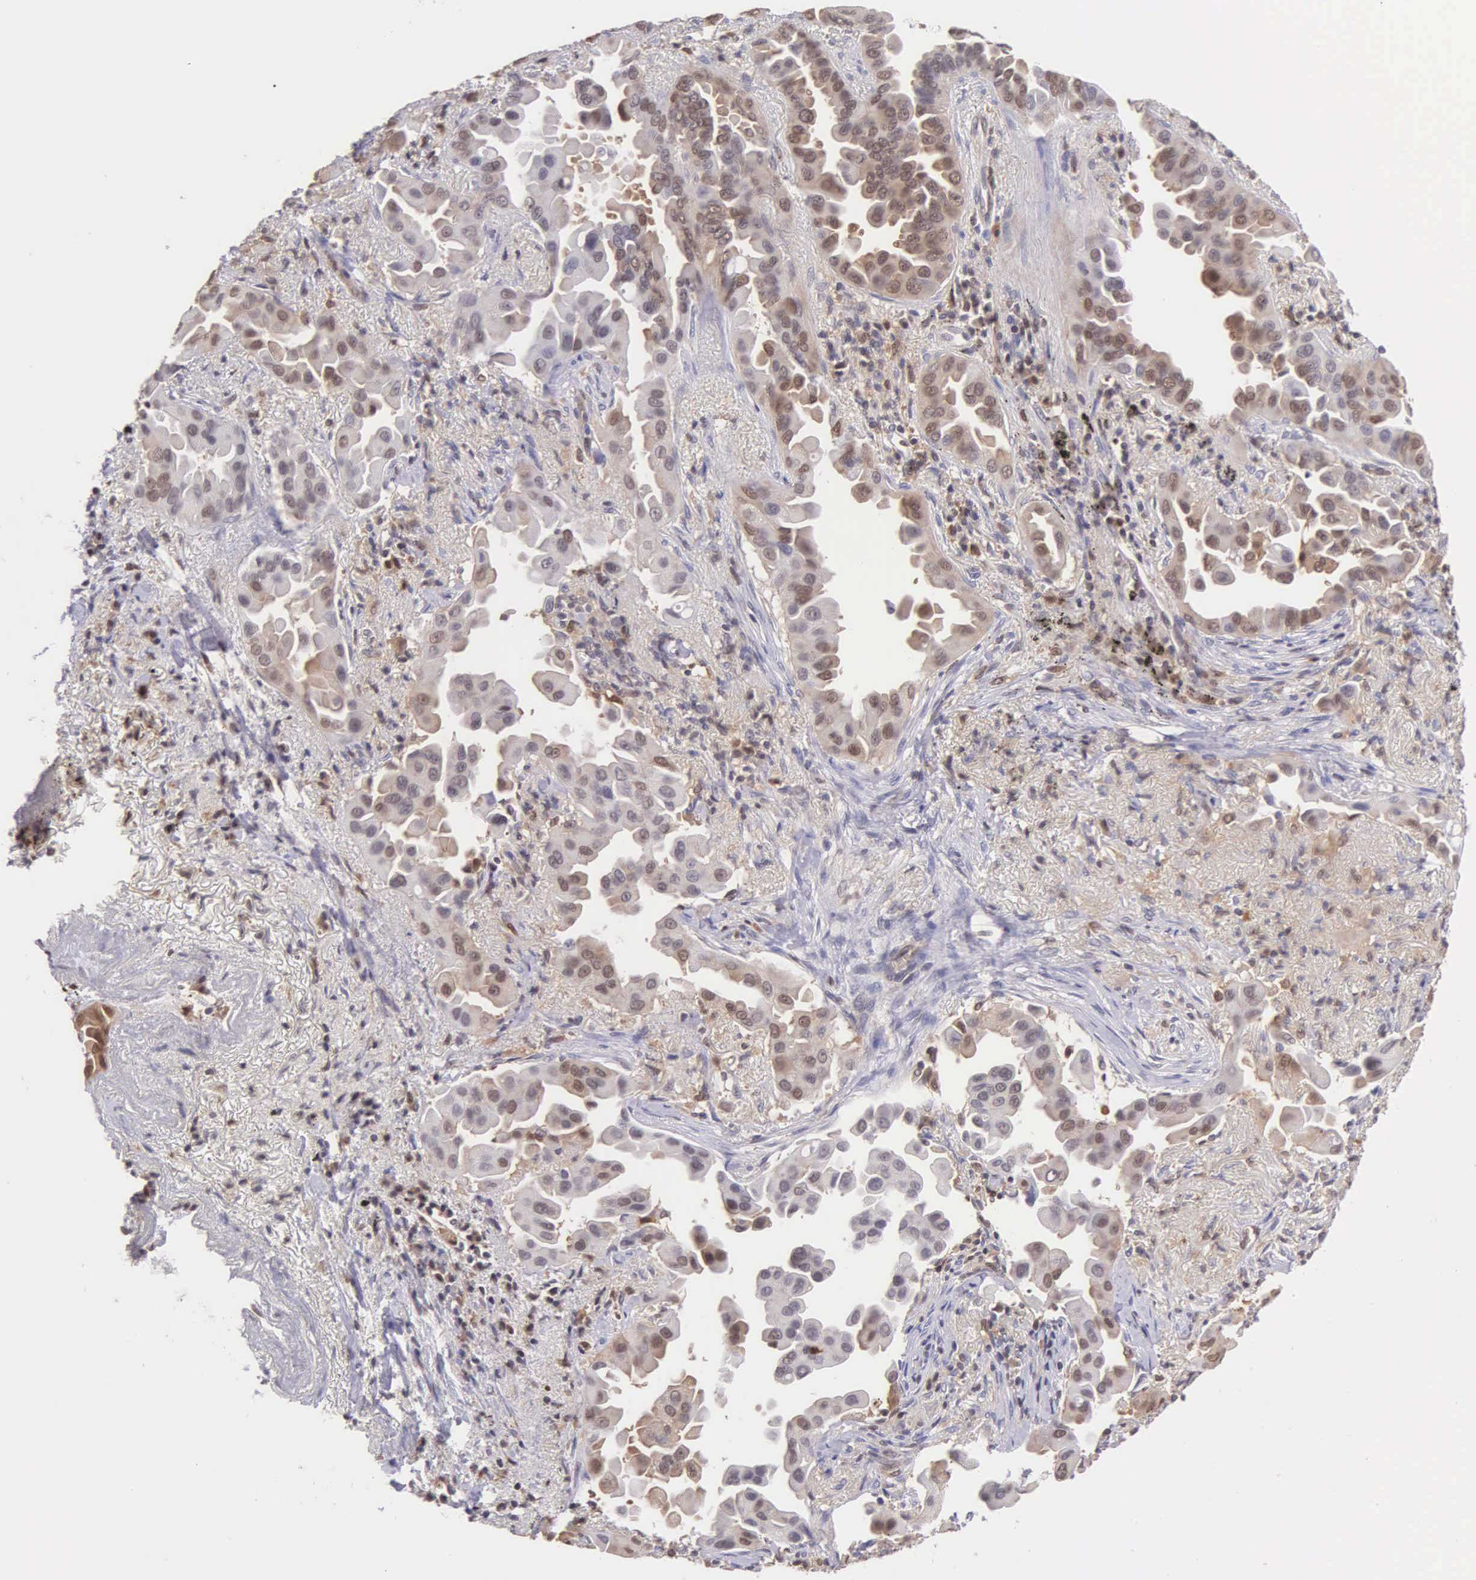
{"staining": {"intensity": "weak", "quantity": "25%-75%", "location": "cytoplasmic/membranous"}, "tissue": "lung cancer", "cell_type": "Tumor cells", "image_type": "cancer", "snomed": [{"axis": "morphology", "description": "Adenocarcinoma, NOS"}, {"axis": "topography", "description": "Lung"}], "caption": "Immunohistochemical staining of human lung cancer exhibits weak cytoplasmic/membranous protein expression in about 25%-75% of tumor cells.", "gene": "BID", "patient": {"sex": "male", "age": 68}}